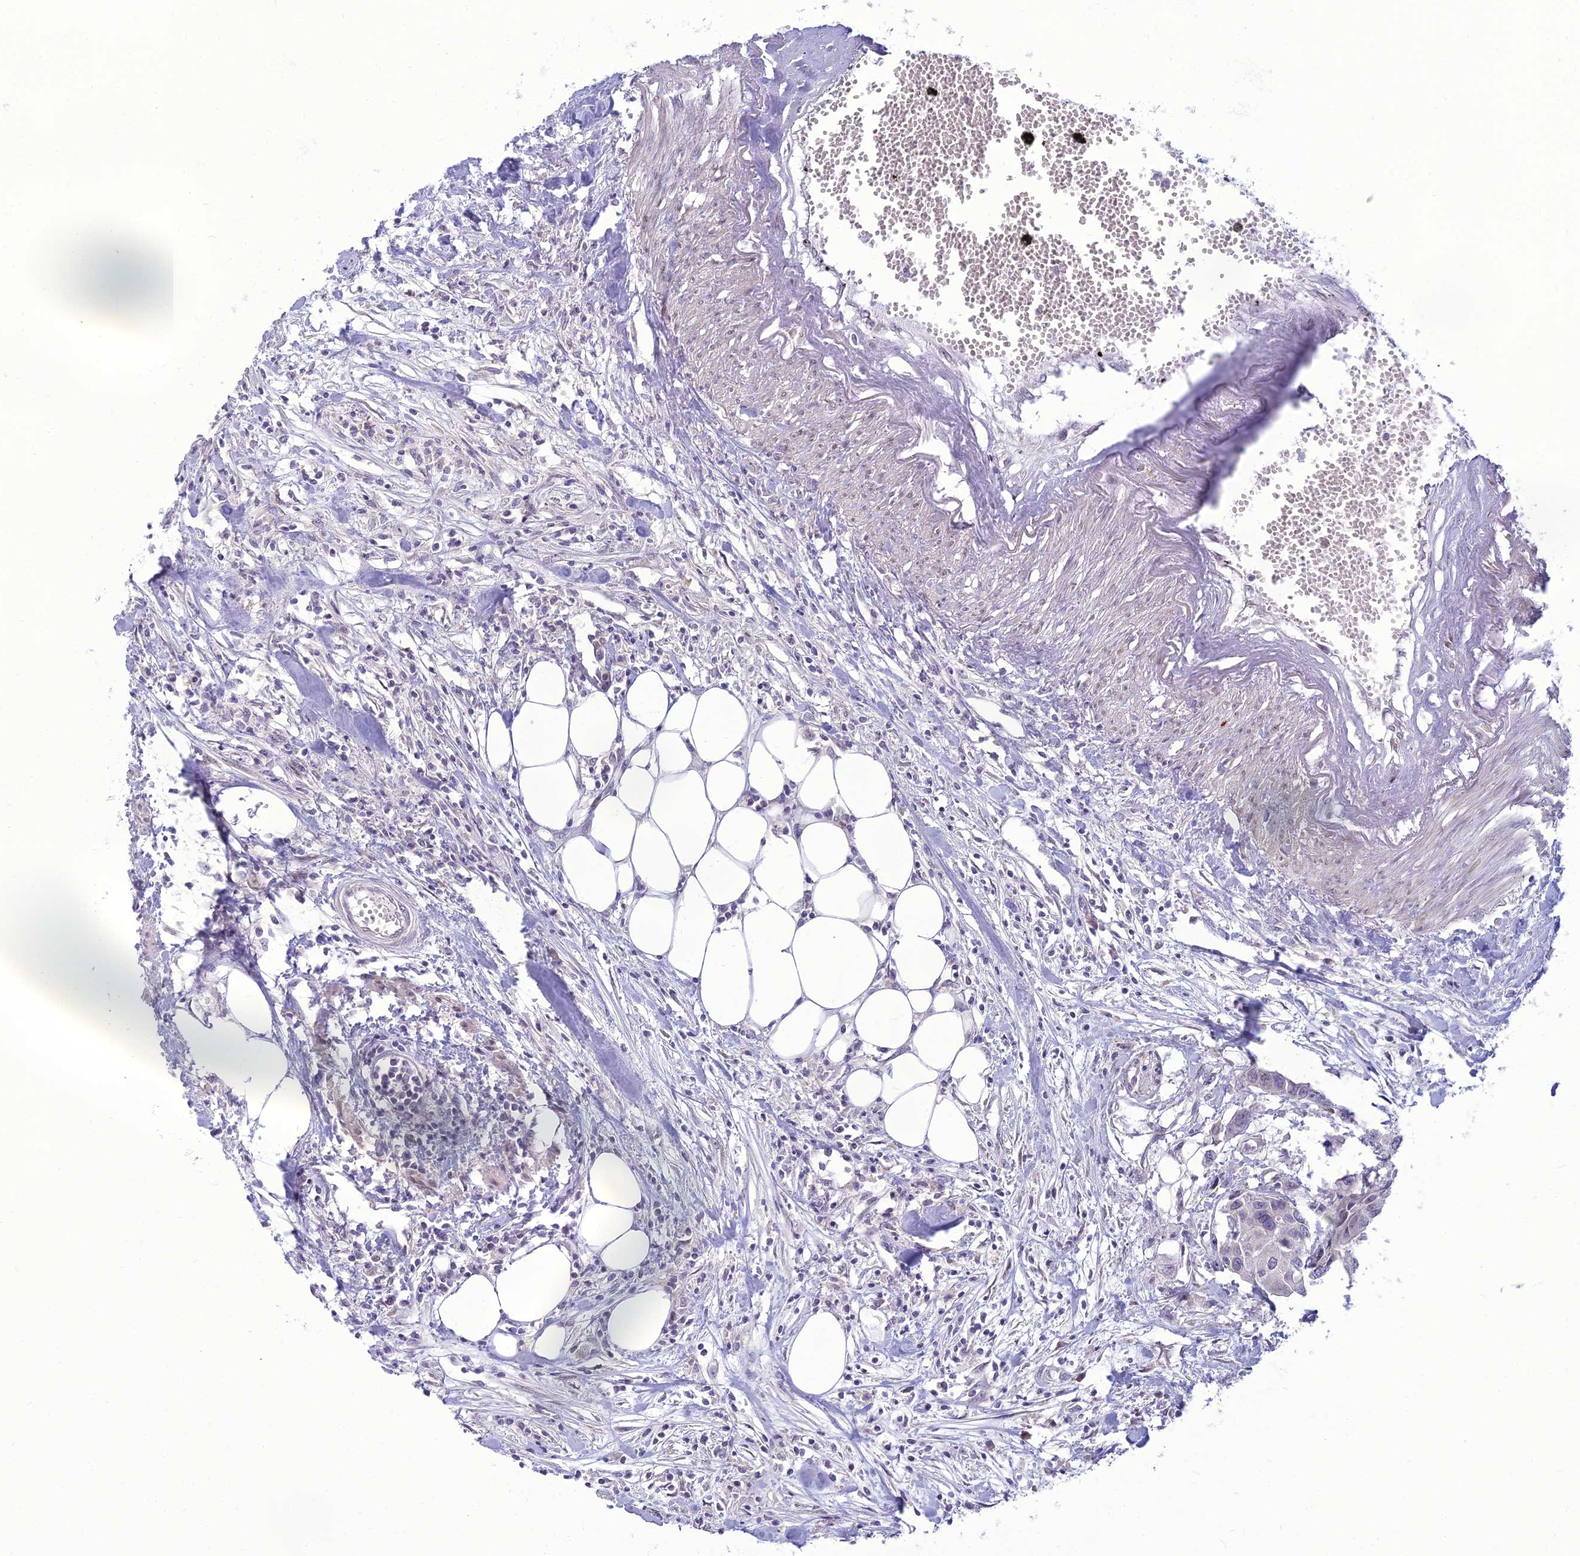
{"staining": {"intensity": "negative", "quantity": "none", "location": "none"}, "tissue": "colorectal cancer", "cell_type": "Tumor cells", "image_type": "cancer", "snomed": [{"axis": "morphology", "description": "Adenocarcinoma, NOS"}, {"axis": "topography", "description": "Colon"}], "caption": "The photomicrograph reveals no significant staining in tumor cells of colorectal cancer (adenocarcinoma).", "gene": "DTX2", "patient": {"sex": "male", "age": 77}}